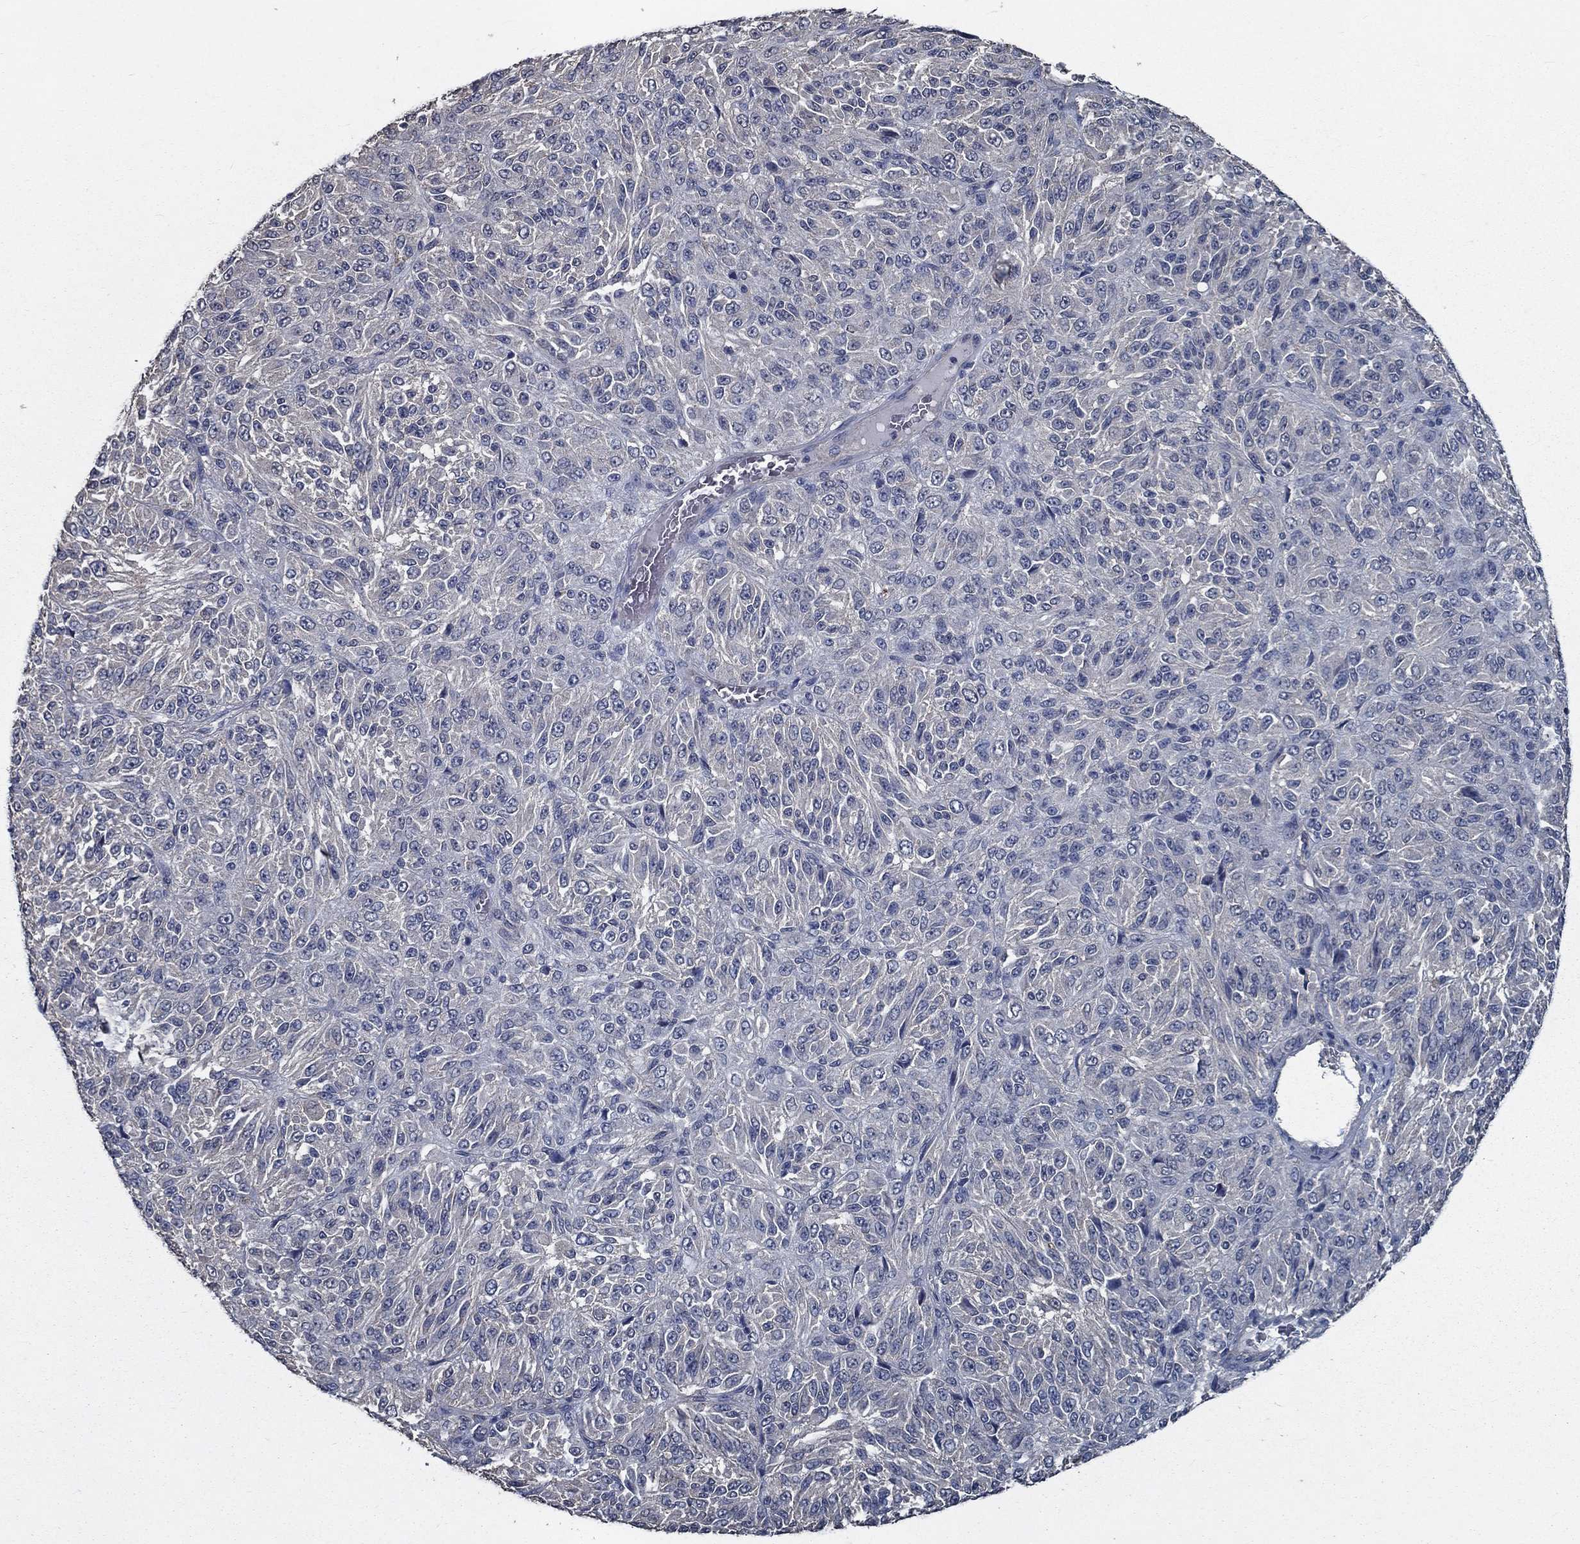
{"staining": {"intensity": "negative", "quantity": "none", "location": "none"}, "tissue": "melanoma", "cell_type": "Tumor cells", "image_type": "cancer", "snomed": [{"axis": "morphology", "description": "Malignant melanoma, Metastatic site"}, {"axis": "topography", "description": "Brain"}], "caption": "The histopathology image demonstrates no significant staining in tumor cells of malignant melanoma (metastatic site).", "gene": "SLC44A1", "patient": {"sex": "female", "age": 56}}